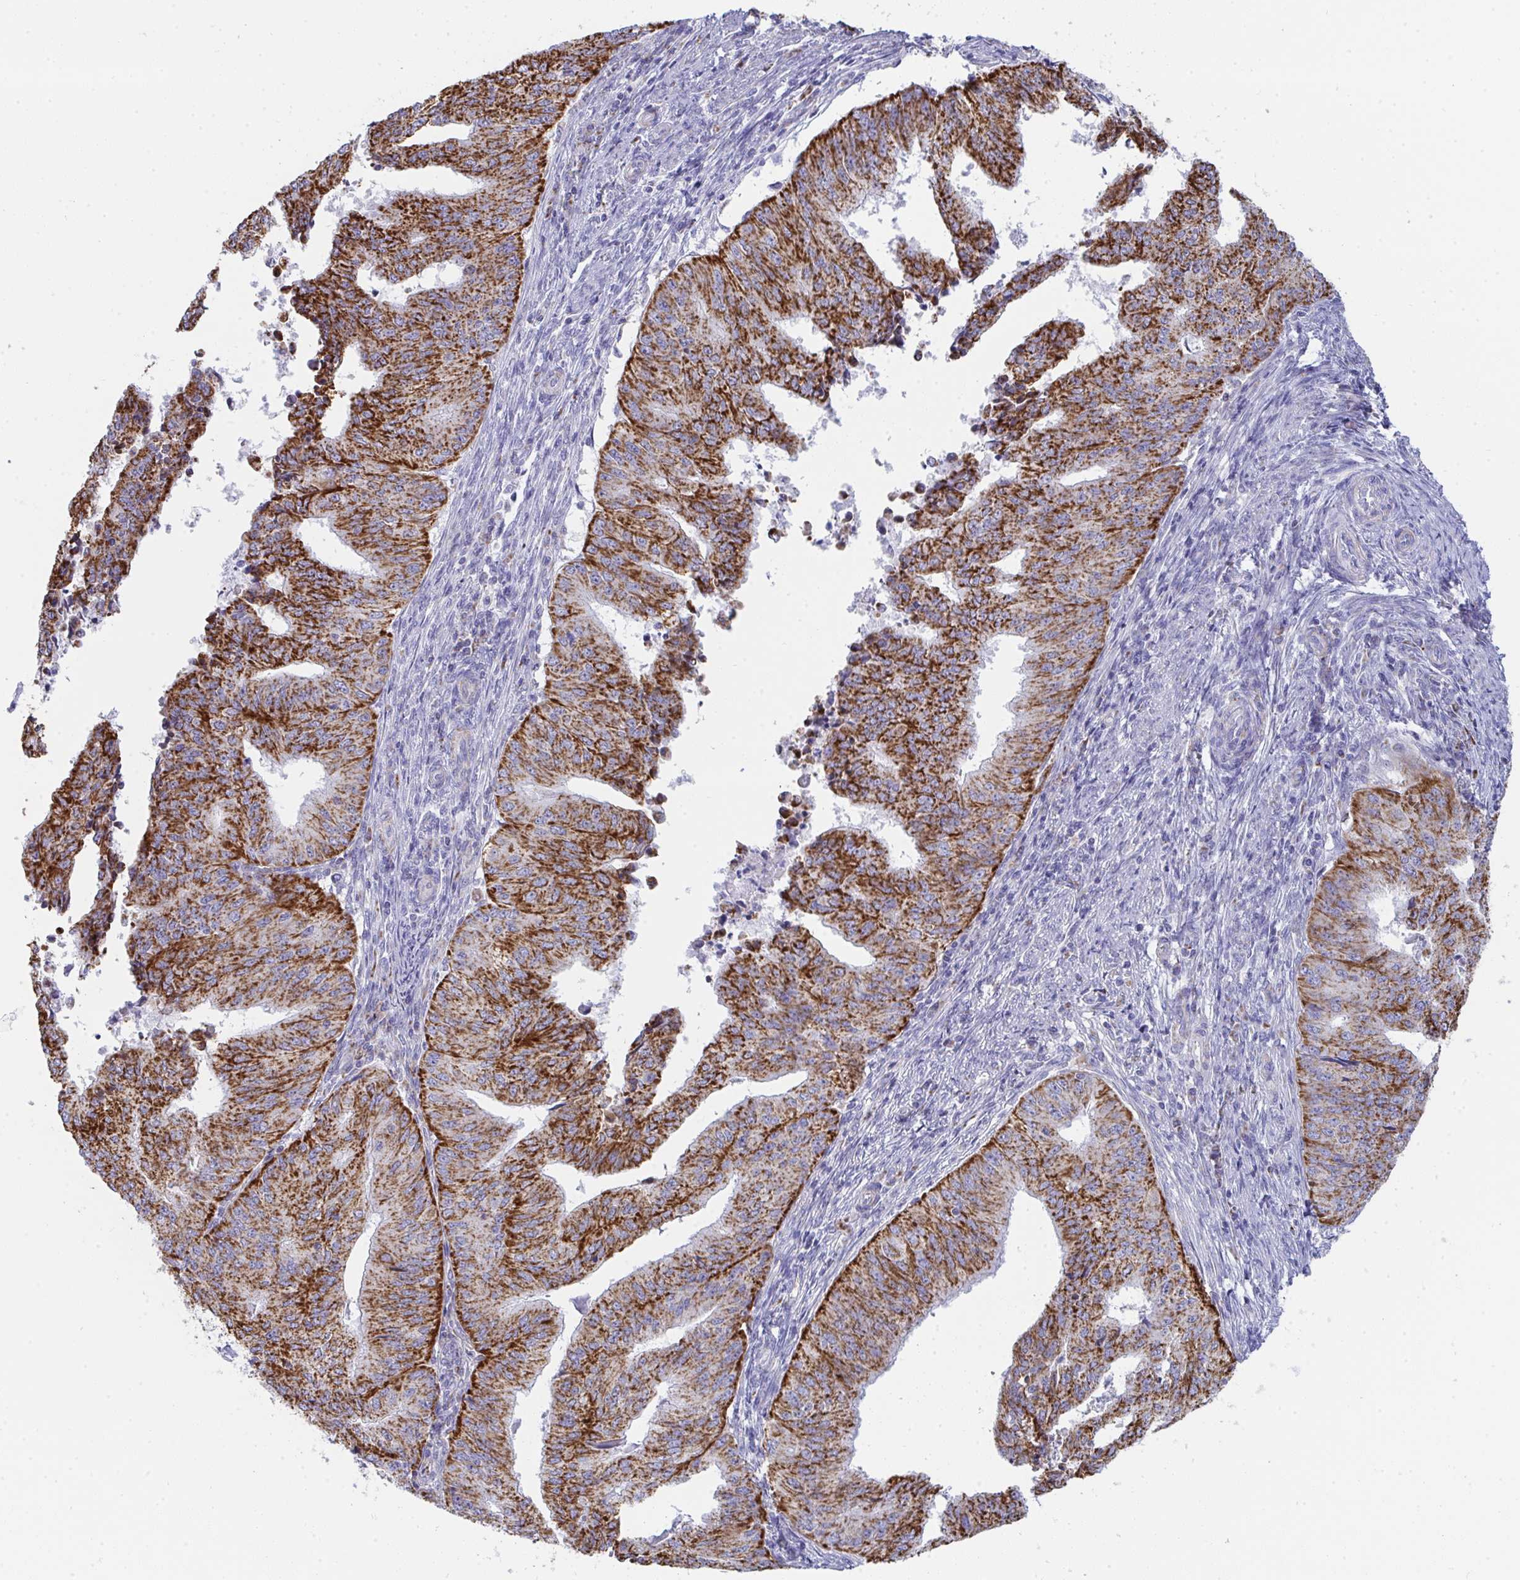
{"staining": {"intensity": "strong", "quantity": ">75%", "location": "cytoplasmic/membranous"}, "tissue": "endometrial cancer", "cell_type": "Tumor cells", "image_type": "cancer", "snomed": [{"axis": "morphology", "description": "Adenocarcinoma, NOS"}, {"axis": "topography", "description": "Endometrium"}], "caption": "Protein analysis of endometrial adenocarcinoma tissue demonstrates strong cytoplasmic/membranous staining in about >75% of tumor cells.", "gene": "AIFM1", "patient": {"sex": "female", "age": 50}}